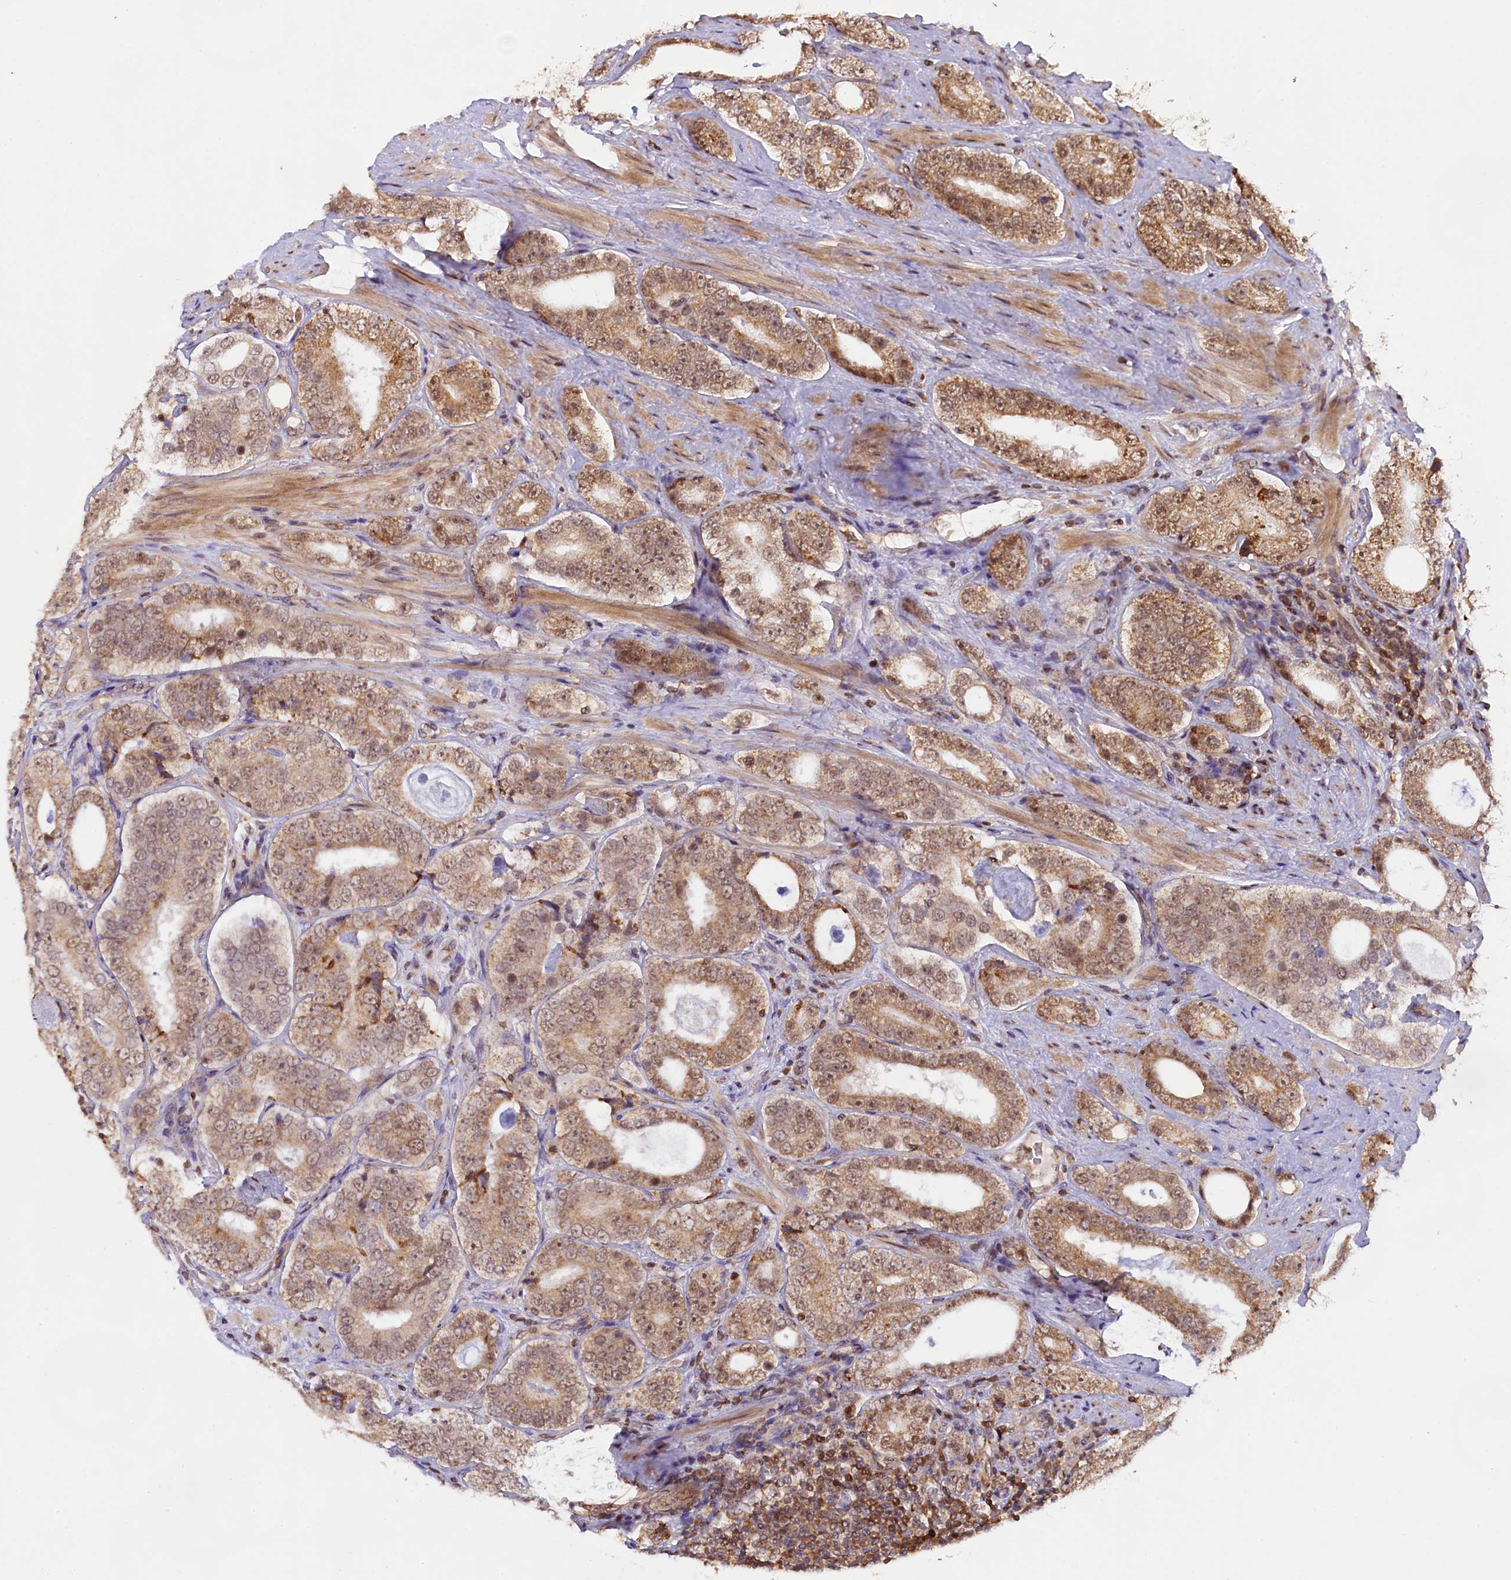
{"staining": {"intensity": "strong", "quantity": ">75%", "location": "cytoplasmic/membranous,nuclear"}, "tissue": "prostate cancer", "cell_type": "Tumor cells", "image_type": "cancer", "snomed": [{"axis": "morphology", "description": "Adenocarcinoma, High grade"}, {"axis": "topography", "description": "Prostate"}], "caption": "Protein analysis of prostate cancer tissue reveals strong cytoplasmic/membranous and nuclear expression in approximately >75% of tumor cells. The protein is shown in brown color, while the nuclei are stained blue.", "gene": "CARD8", "patient": {"sex": "male", "age": 56}}